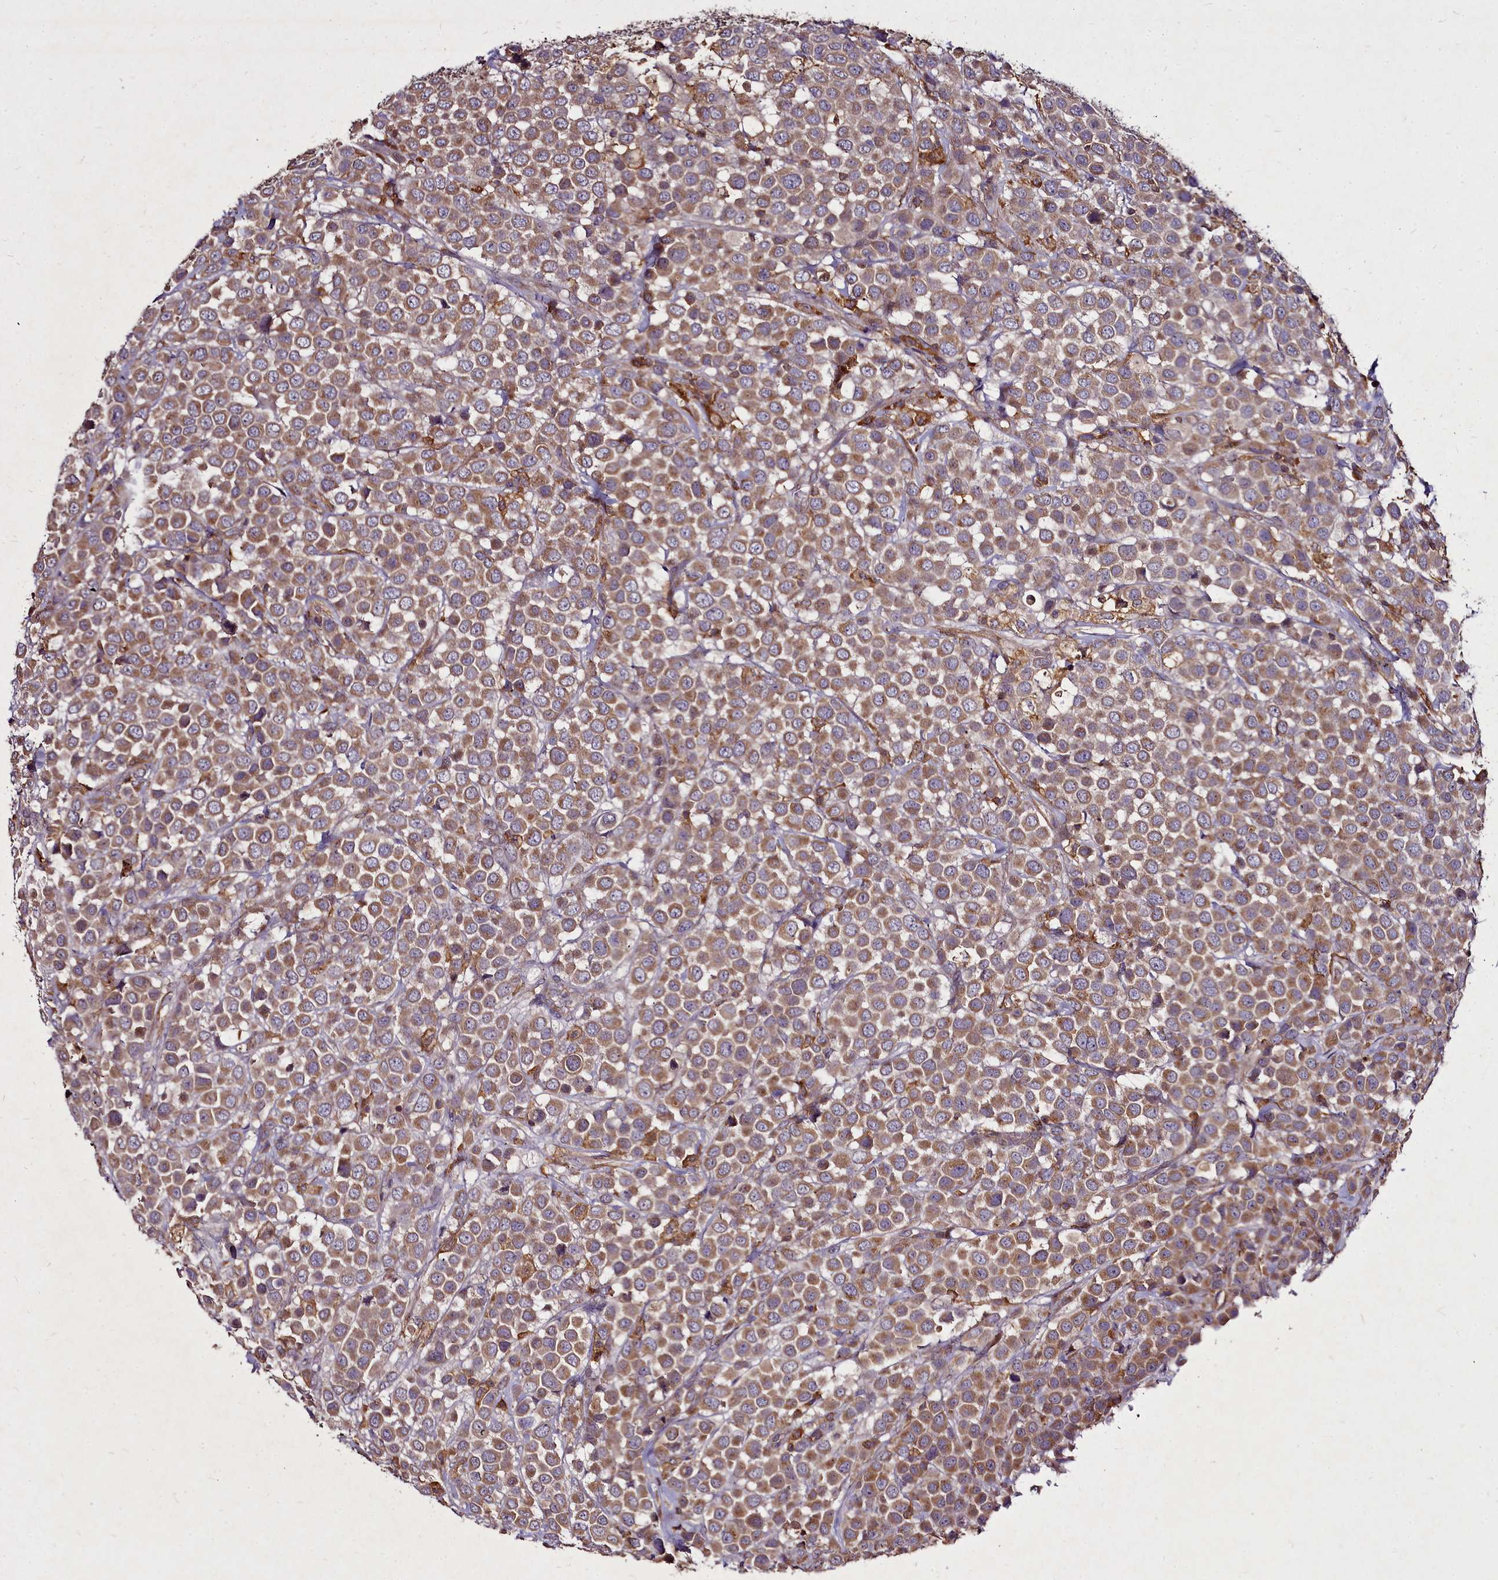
{"staining": {"intensity": "moderate", "quantity": ">75%", "location": "cytoplasmic/membranous"}, "tissue": "breast cancer", "cell_type": "Tumor cells", "image_type": "cancer", "snomed": [{"axis": "morphology", "description": "Duct carcinoma"}, {"axis": "topography", "description": "Breast"}], "caption": "Breast intraductal carcinoma stained for a protein (brown) exhibits moderate cytoplasmic/membranous positive staining in approximately >75% of tumor cells.", "gene": "NCKAP1L", "patient": {"sex": "female", "age": 61}}